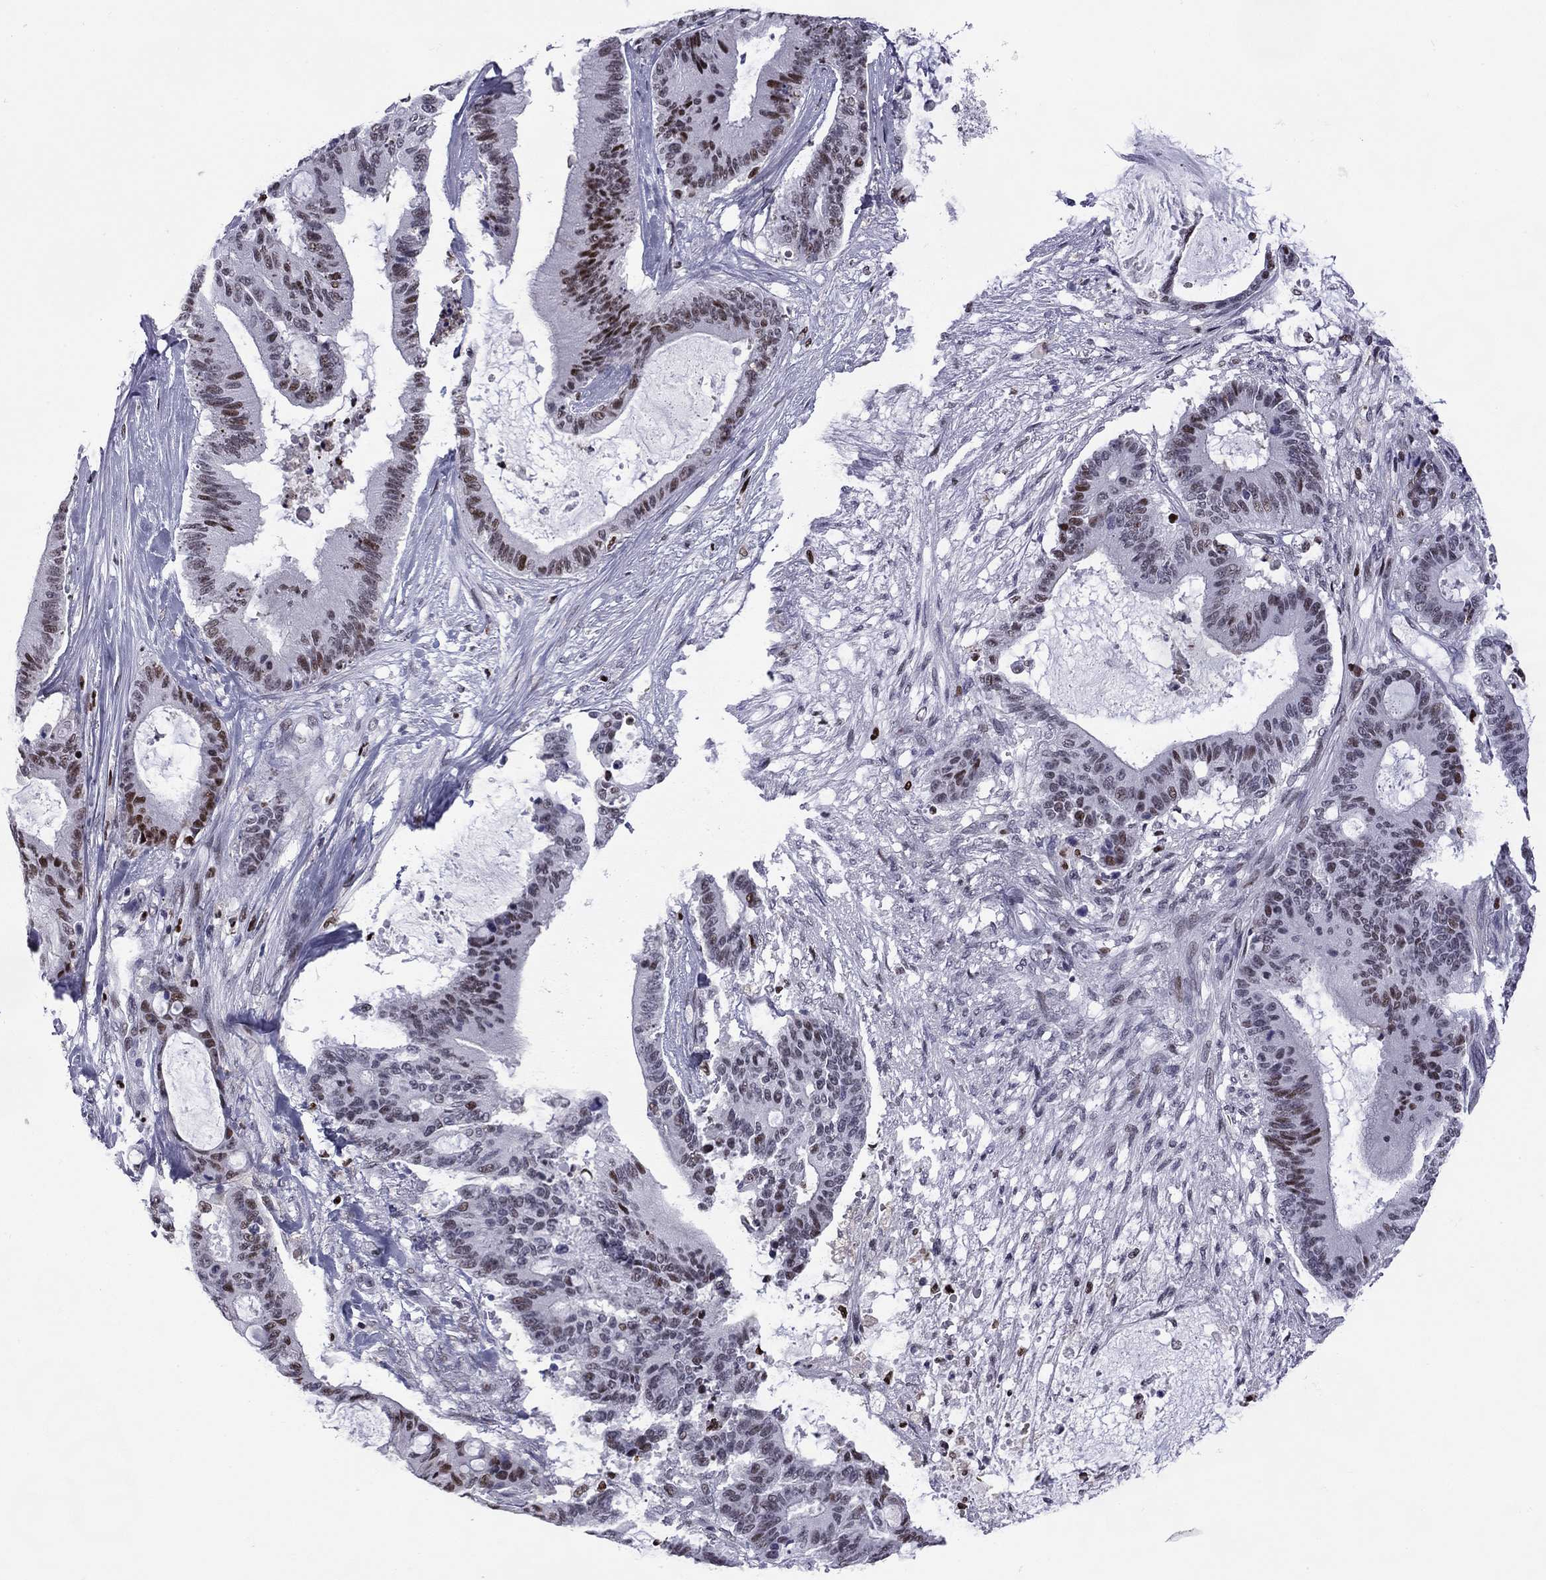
{"staining": {"intensity": "strong", "quantity": "<25%", "location": "nuclear"}, "tissue": "liver cancer", "cell_type": "Tumor cells", "image_type": "cancer", "snomed": [{"axis": "morphology", "description": "Normal tissue, NOS"}, {"axis": "morphology", "description": "Cholangiocarcinoma"}, {"axis": "topography", "description": "Liver"}, {"axis": "topography", "description": "Peripheral nerve tissue"}], "caption": "A histopathology image showing strong nuclear staining in about <25% of tumor cells in cholangiocarcinoma (liver), as visualized by brown immunohistochemical staining.", "gene": "PCGF3", "patient": {"sex": "female", "age": 73}}